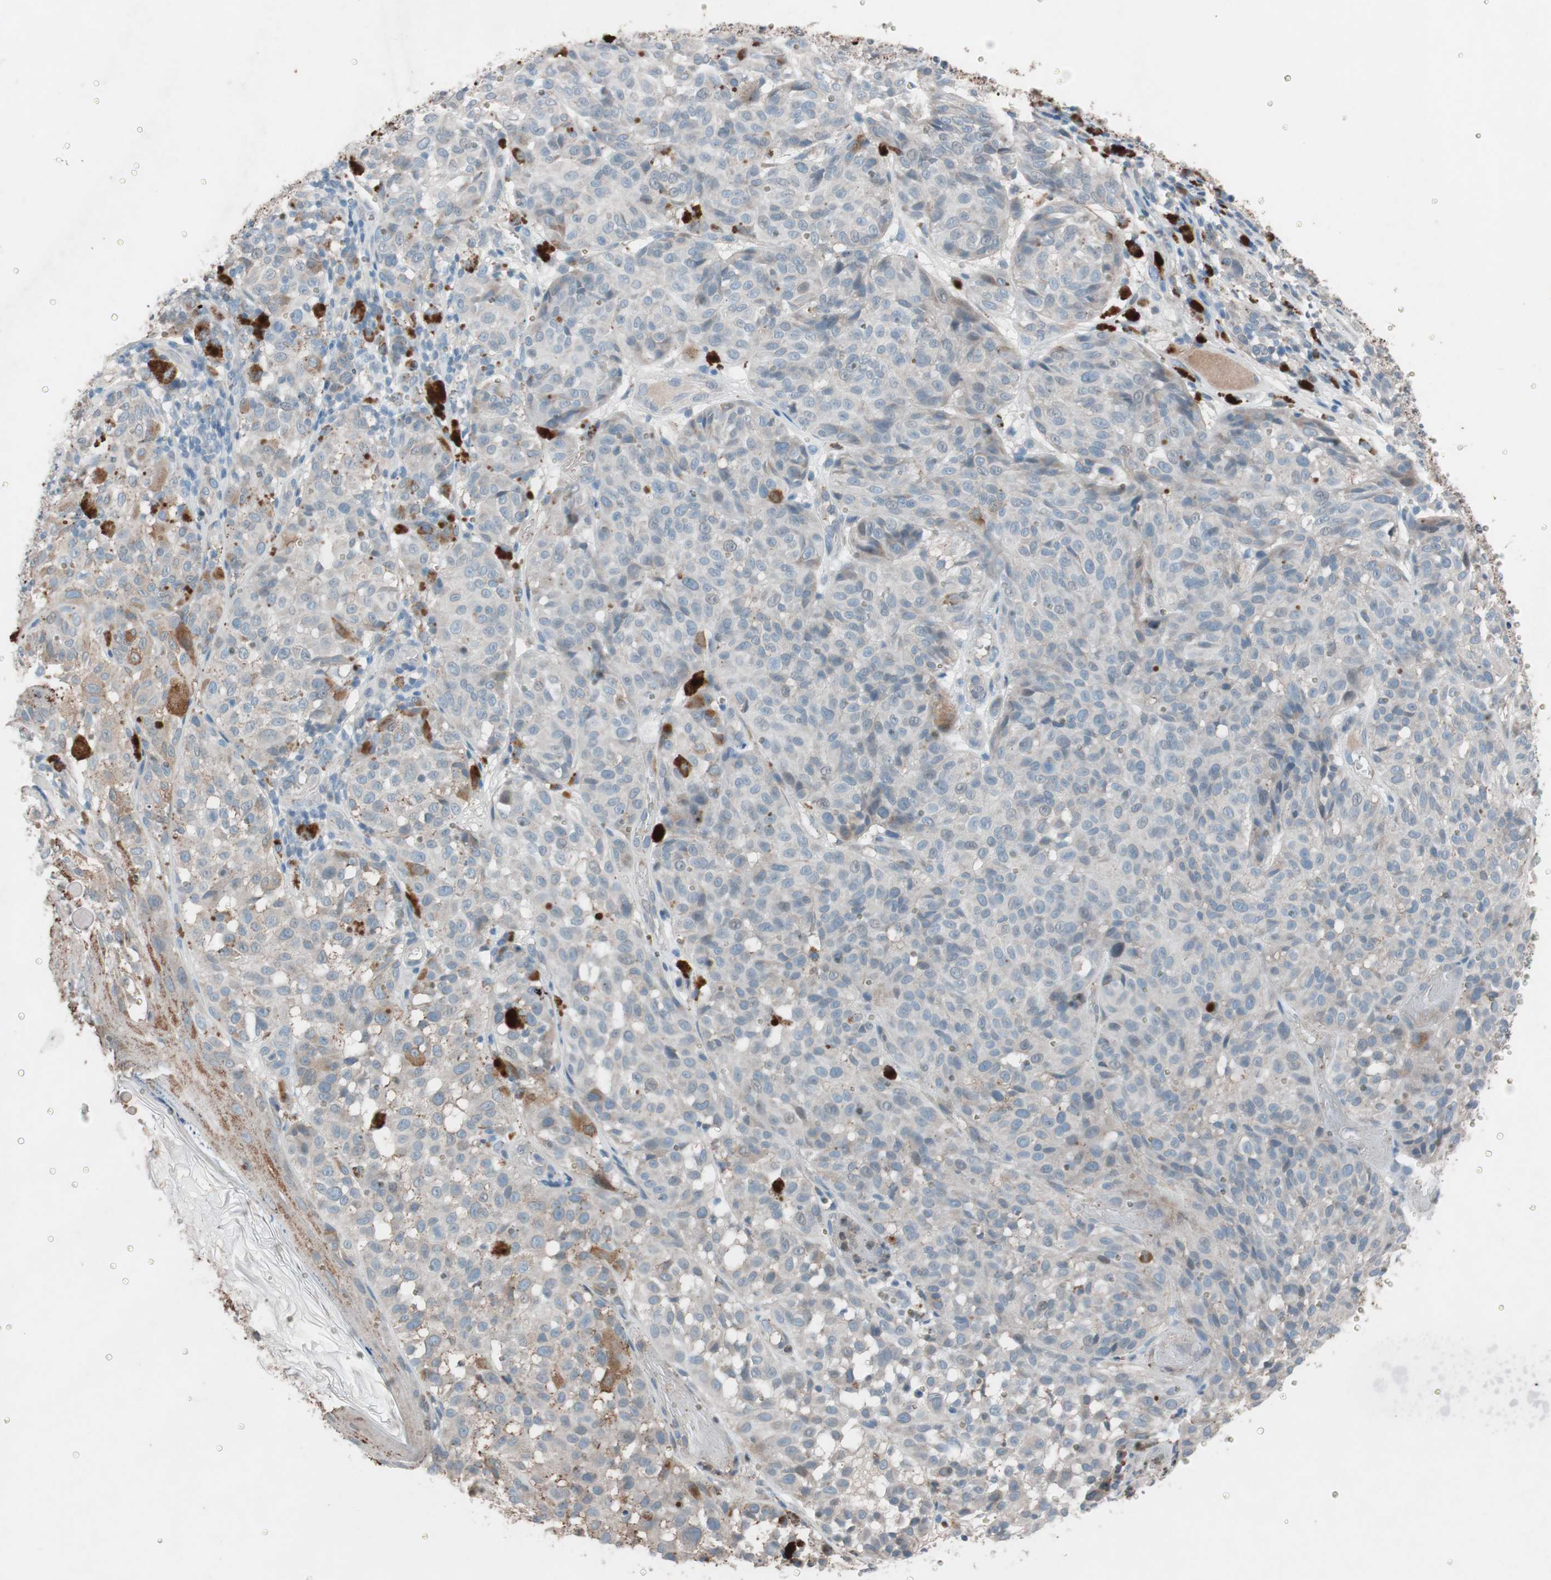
{"staining": {"intensity": "weak", "quantity": "<25%", "location": "cytoplasmic/membranous"}, "tissue": "melanoma", "cell_type": "Tumor cells", "image_type": "cancer", "snomed": [{"axis": "morphology", "description": "Malignant melanoma, NOS"}, {"axis": "topography", "description": "Skin"}], "caption": "High power microscopy micrograph of an IHC image of malignant melanoma, revealing no significant expression in tumor cells.", "gene": "GRB7", "patient": {"sex": "female", "age": 46}}